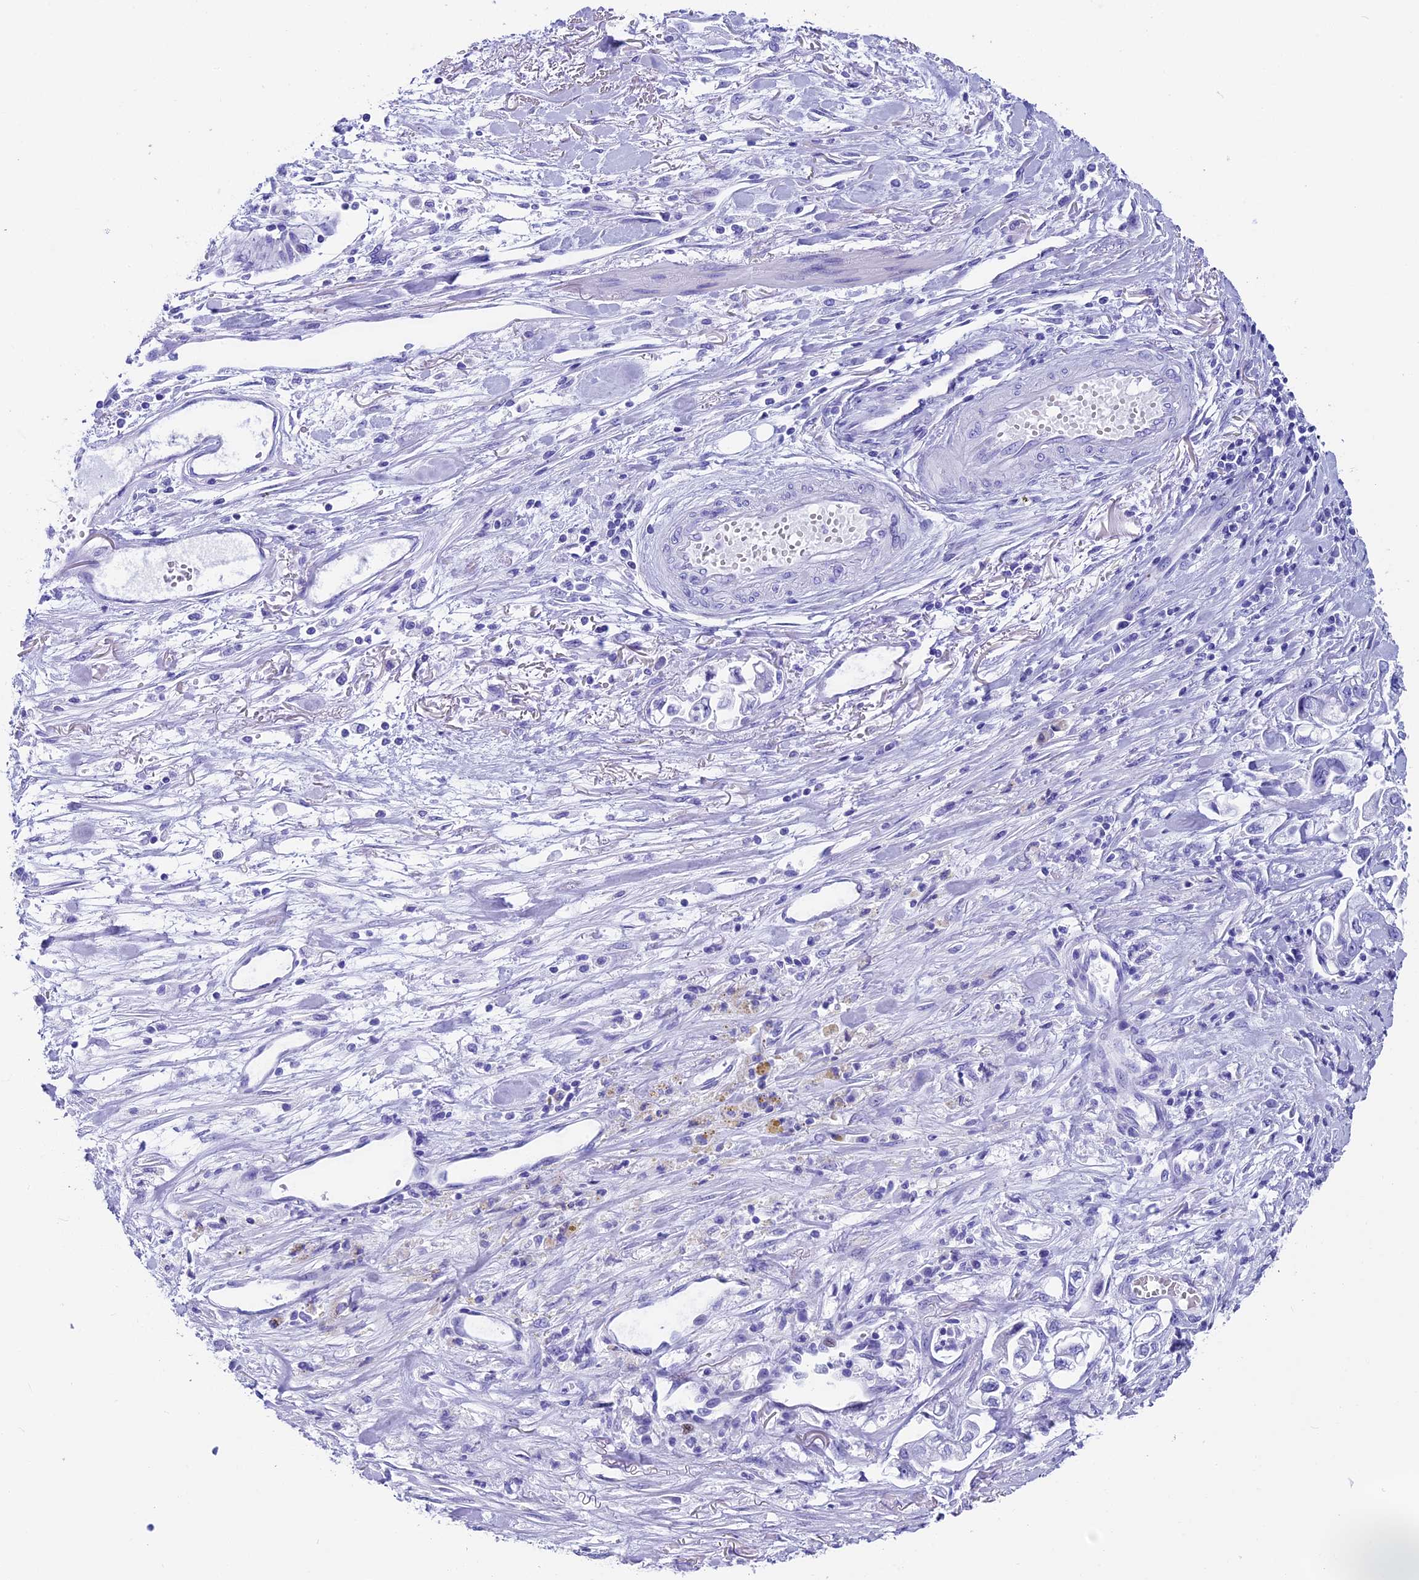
{"staining": {"intensity": "negative", "quantity": "none", "location": "none"}, "tissue": "stomach cancer", "cell_type": "Tumor cells", "image_type": "cancer", "snomed": [{"axis": "morphology", "description": "Adenocarcinoma, NOS"}, {"axis": "topography", "description": "Stomach"}], "caption": "Adenocarcinoma (stomach) stained for a protein using immunohistochemistry (IHC) reveals no positivity tumor cells.", "gene": "AP3B2", "patient": {"sex": "male", "age": 62}}